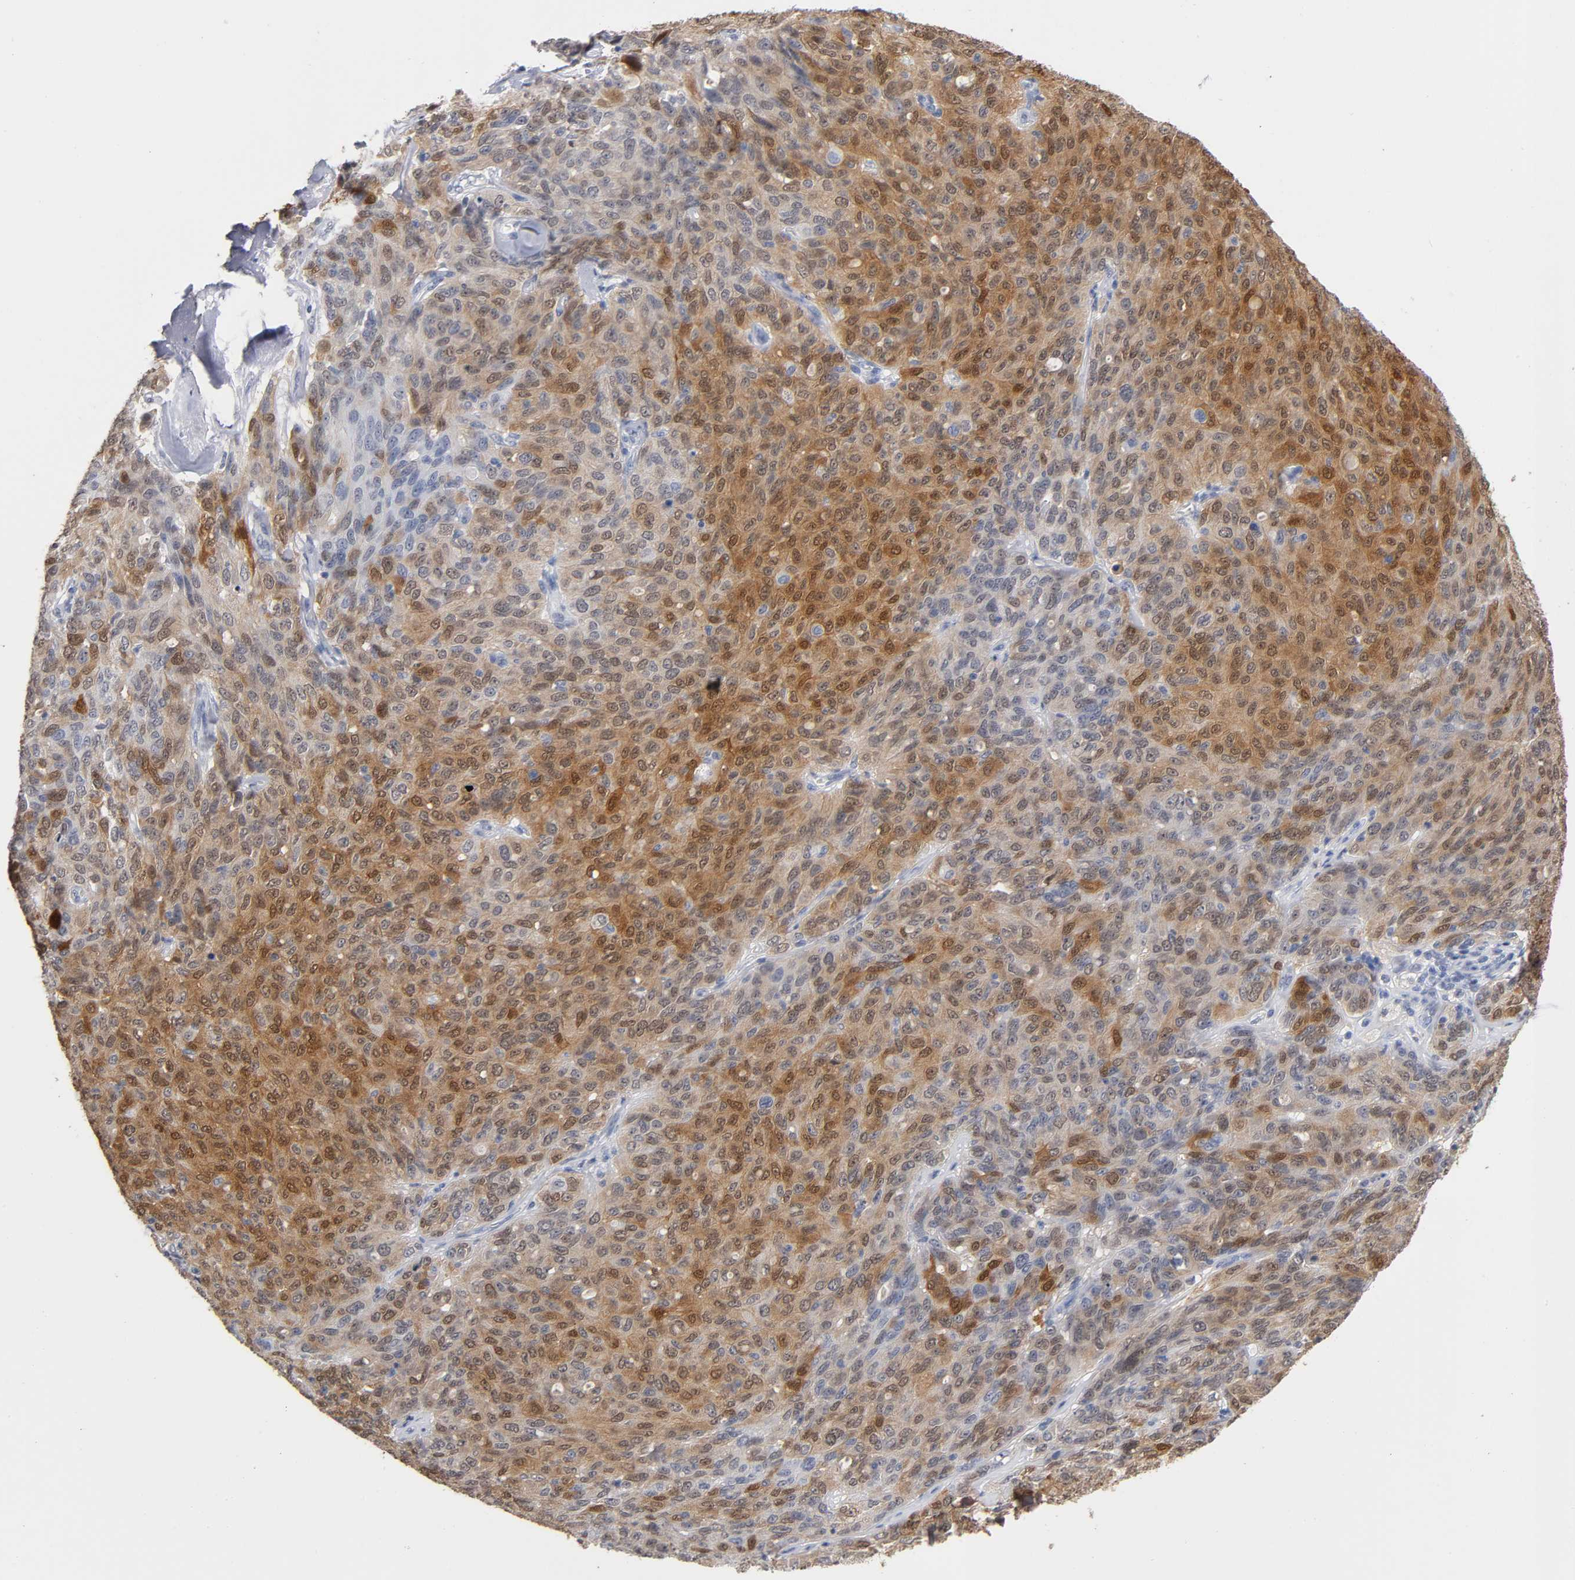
{"staining": {"intensity": "moderate", "quantity": ">75%", "location": "cytoplasmic/membranous,nuclear"}, "tissue": "ovarian cancer", "cell_type": "Tumor cells", "image_type": "cancer", "snomed": [{"axis": "morphology", "description": "Carcinoma, endometroid"}, {"axis": "topography", "description": "Ovary"}], "caption": "Moderate cytoplasmic/membranous and nuclear expression is present in about >75% of tumor cells in endometroid carcinoma (ovarian).", "gene": "CRABP2", "patient": {"sex": "female", "age": 60}}